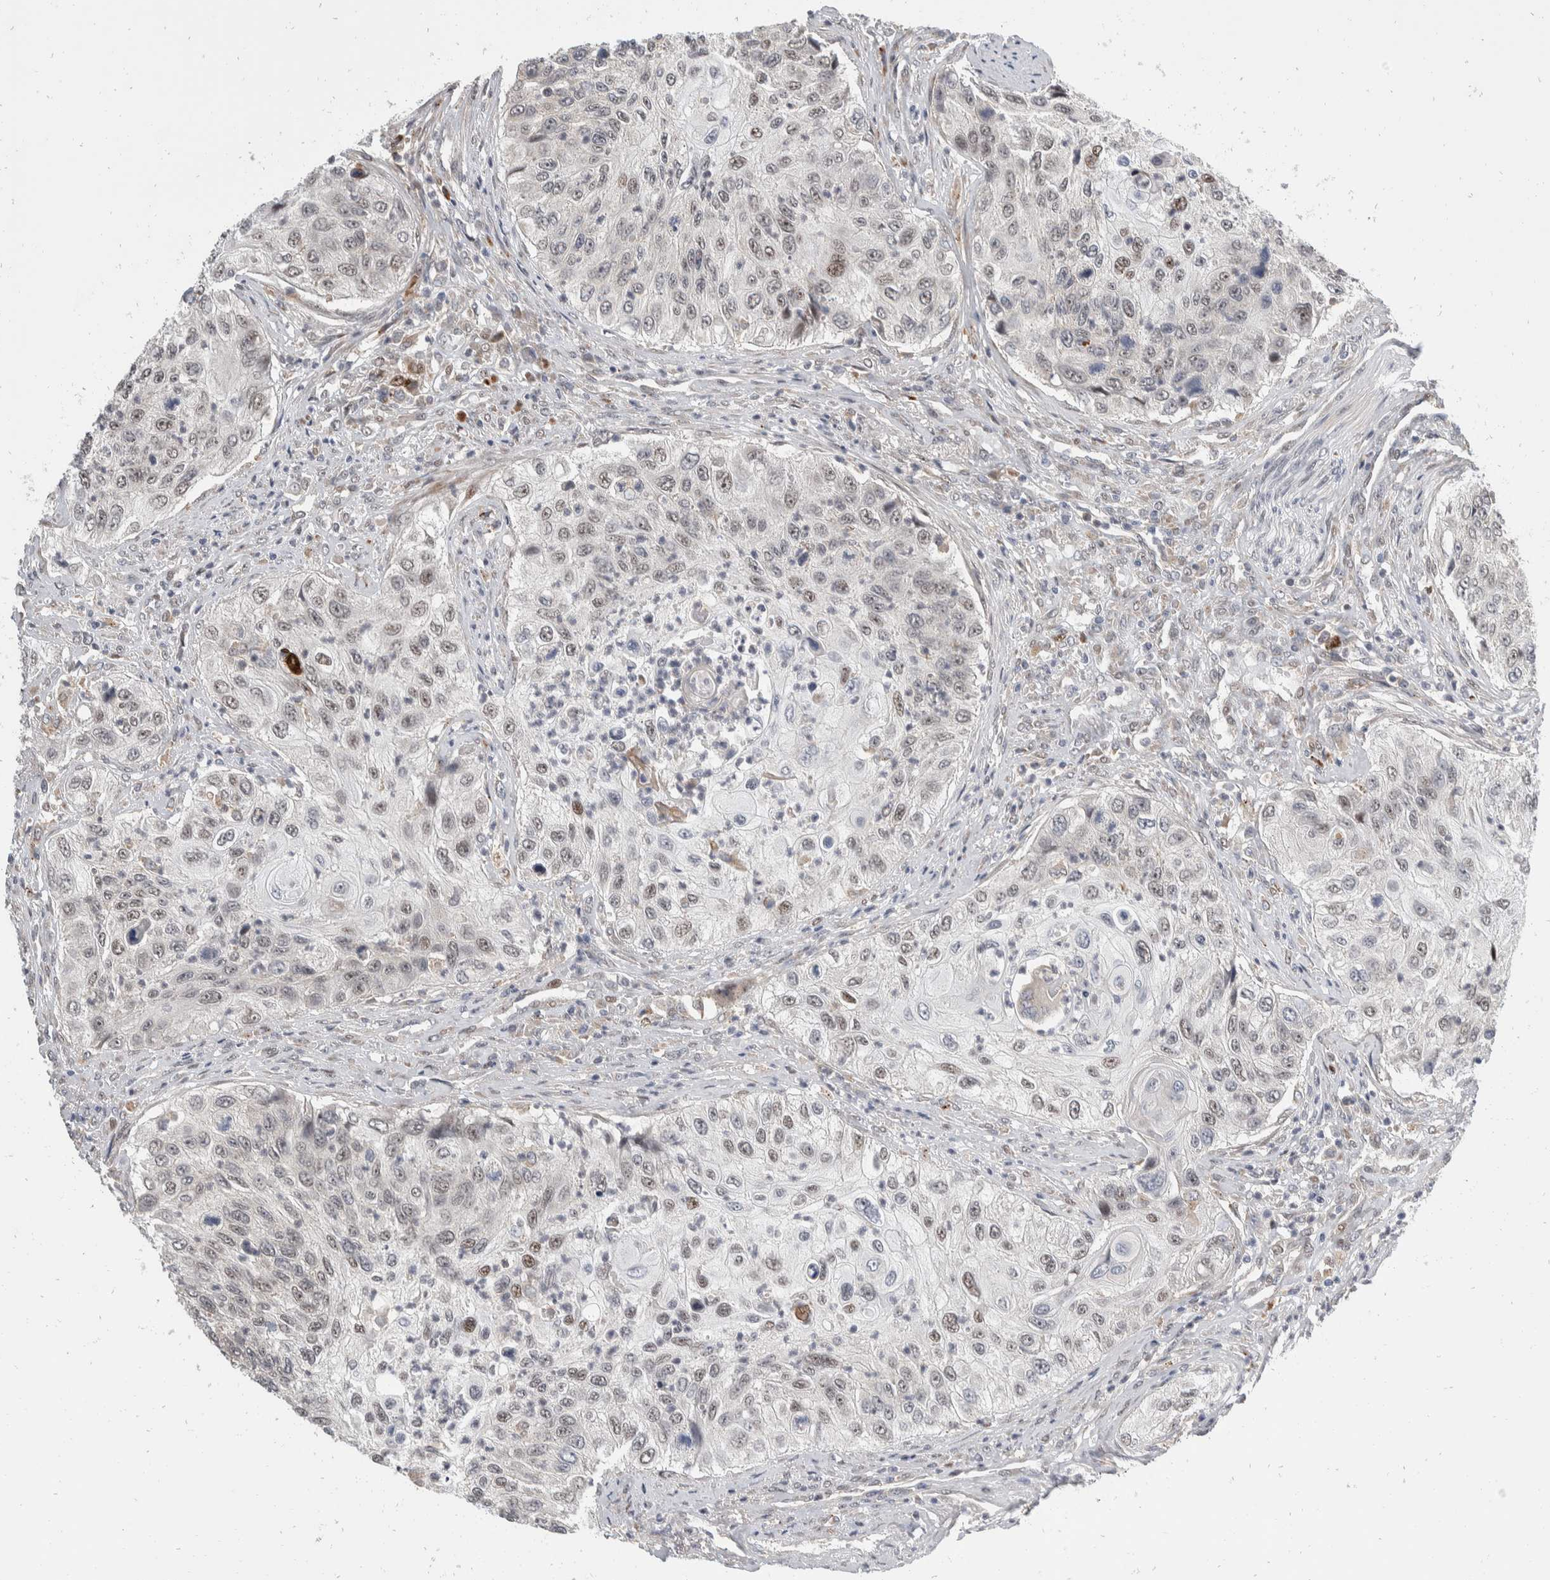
{"staining": {"intensity": "weak", "quantity": "25%-75%", "location": "nuclear"}, "tissue": "urothelial cancer", "cell_type": "Tumor cells", "image_type": "cancer", "snomed": [{"axis": "morphology", "description": "Urothelial carcinoma, High grade"}, {"axis": "topography", "description": "Urinary bladder"}], "caption": "Urothelial cancer stained for a protein (brown) displays weak nuclear positive staining in approximately 25%-75% of tumor cells.", "gene": "ZNF703", "patient": {"sex": "female", "age": 60}}